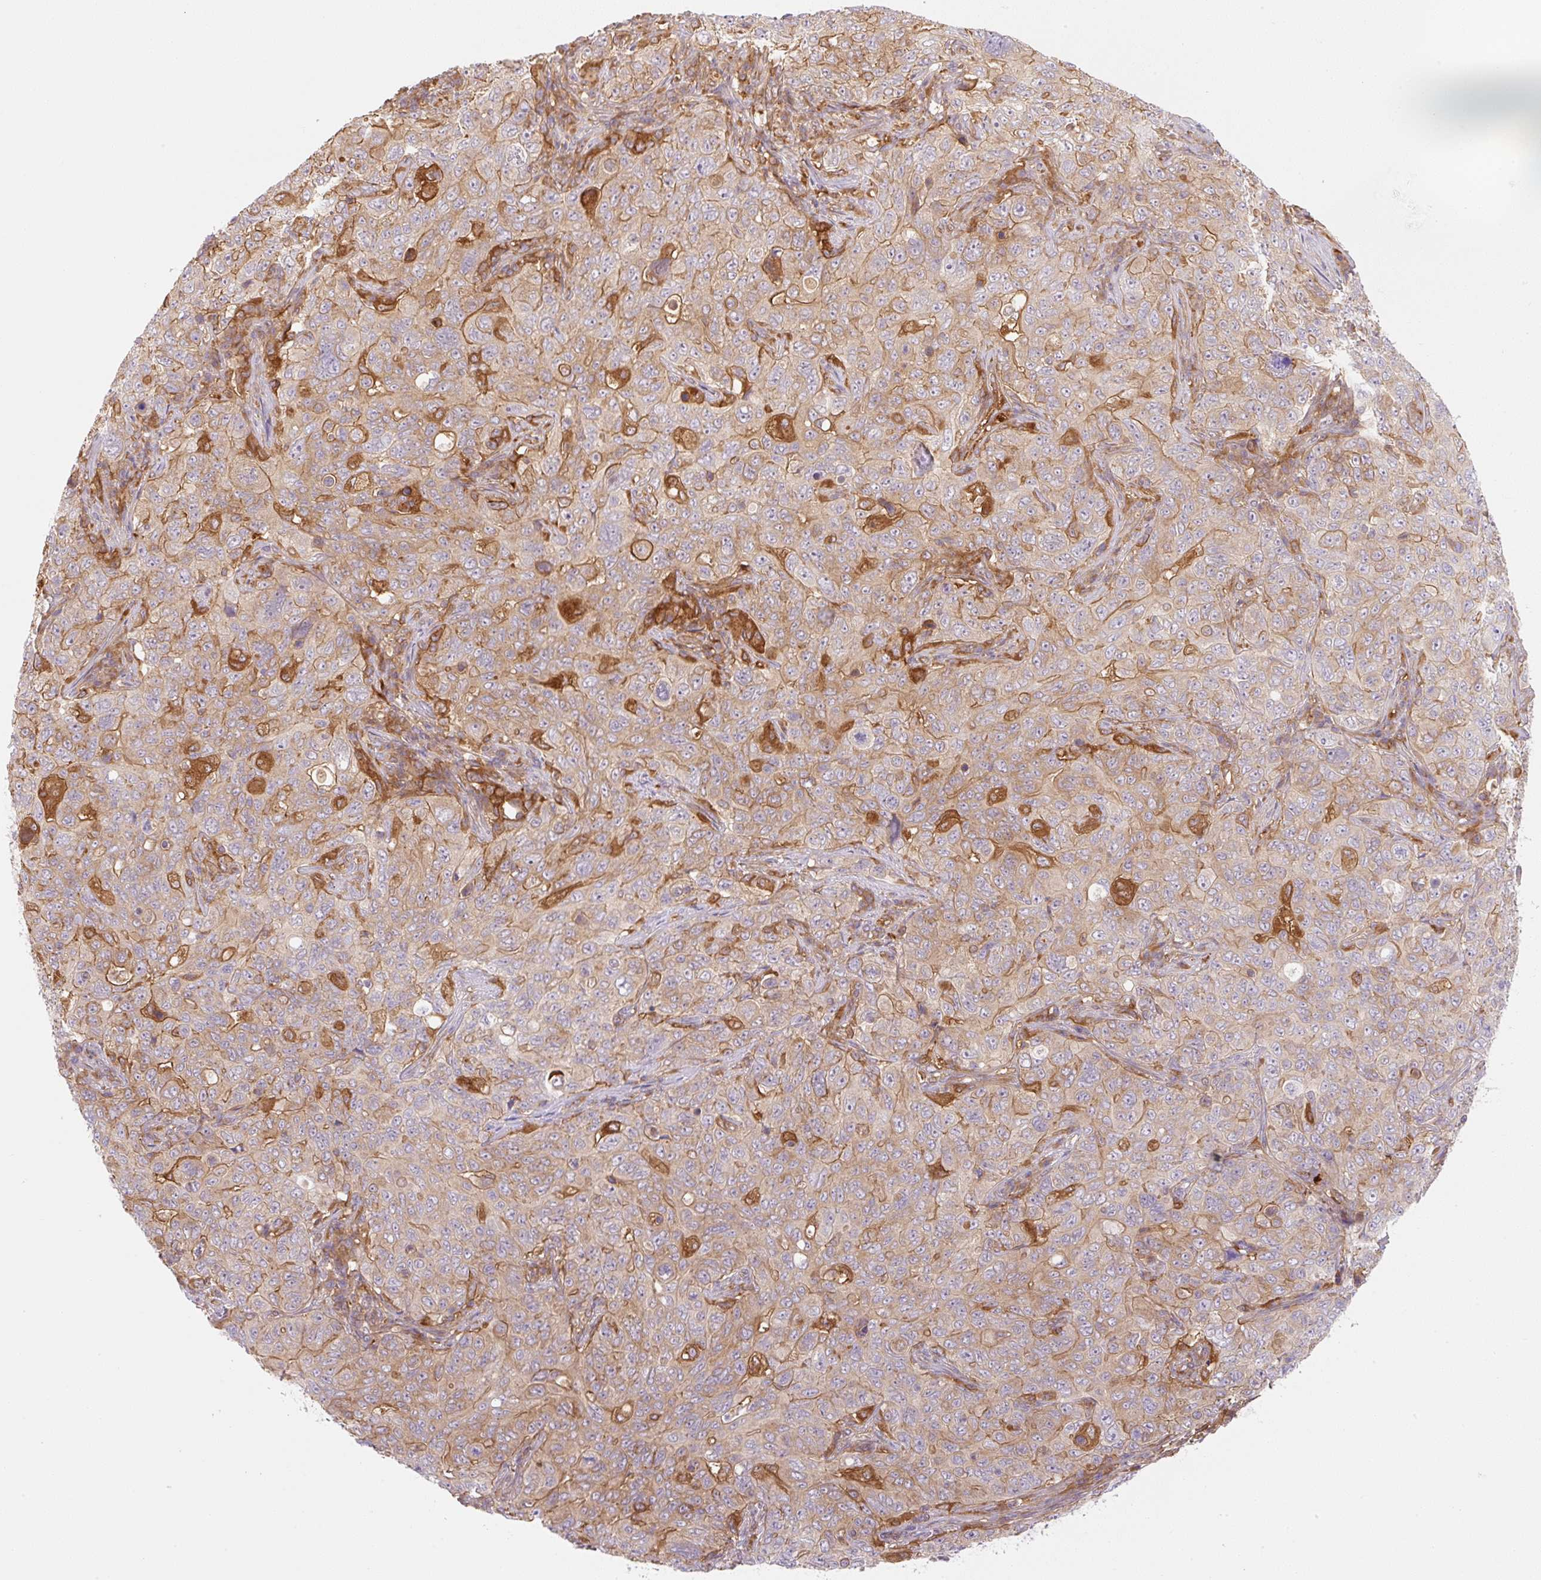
{"staining": {"intensity": "moderate", "quantity": "25%-75%", "location": "cytoplasmic/membranous"}, "tissue": "pancreatic cancer", "cell_type": "Tumor cells", "image_type": "cancer", "snomed": [{"axis": "morphology", "description": "Adenocarcinoma, NOS"}, {"axis": "topography", "description": "Pancreas"}], "caption": "Immunohistochemistry (IHC) photomicrograph of human pancreatic cancer stained for a protein (brown), which displays medium levels of moderate cytoplasmic/membranous expression in approximately 25%-75% of tumor cells.", "gene": "OMA1", "patient": {"sex": "male", "age": 68}}